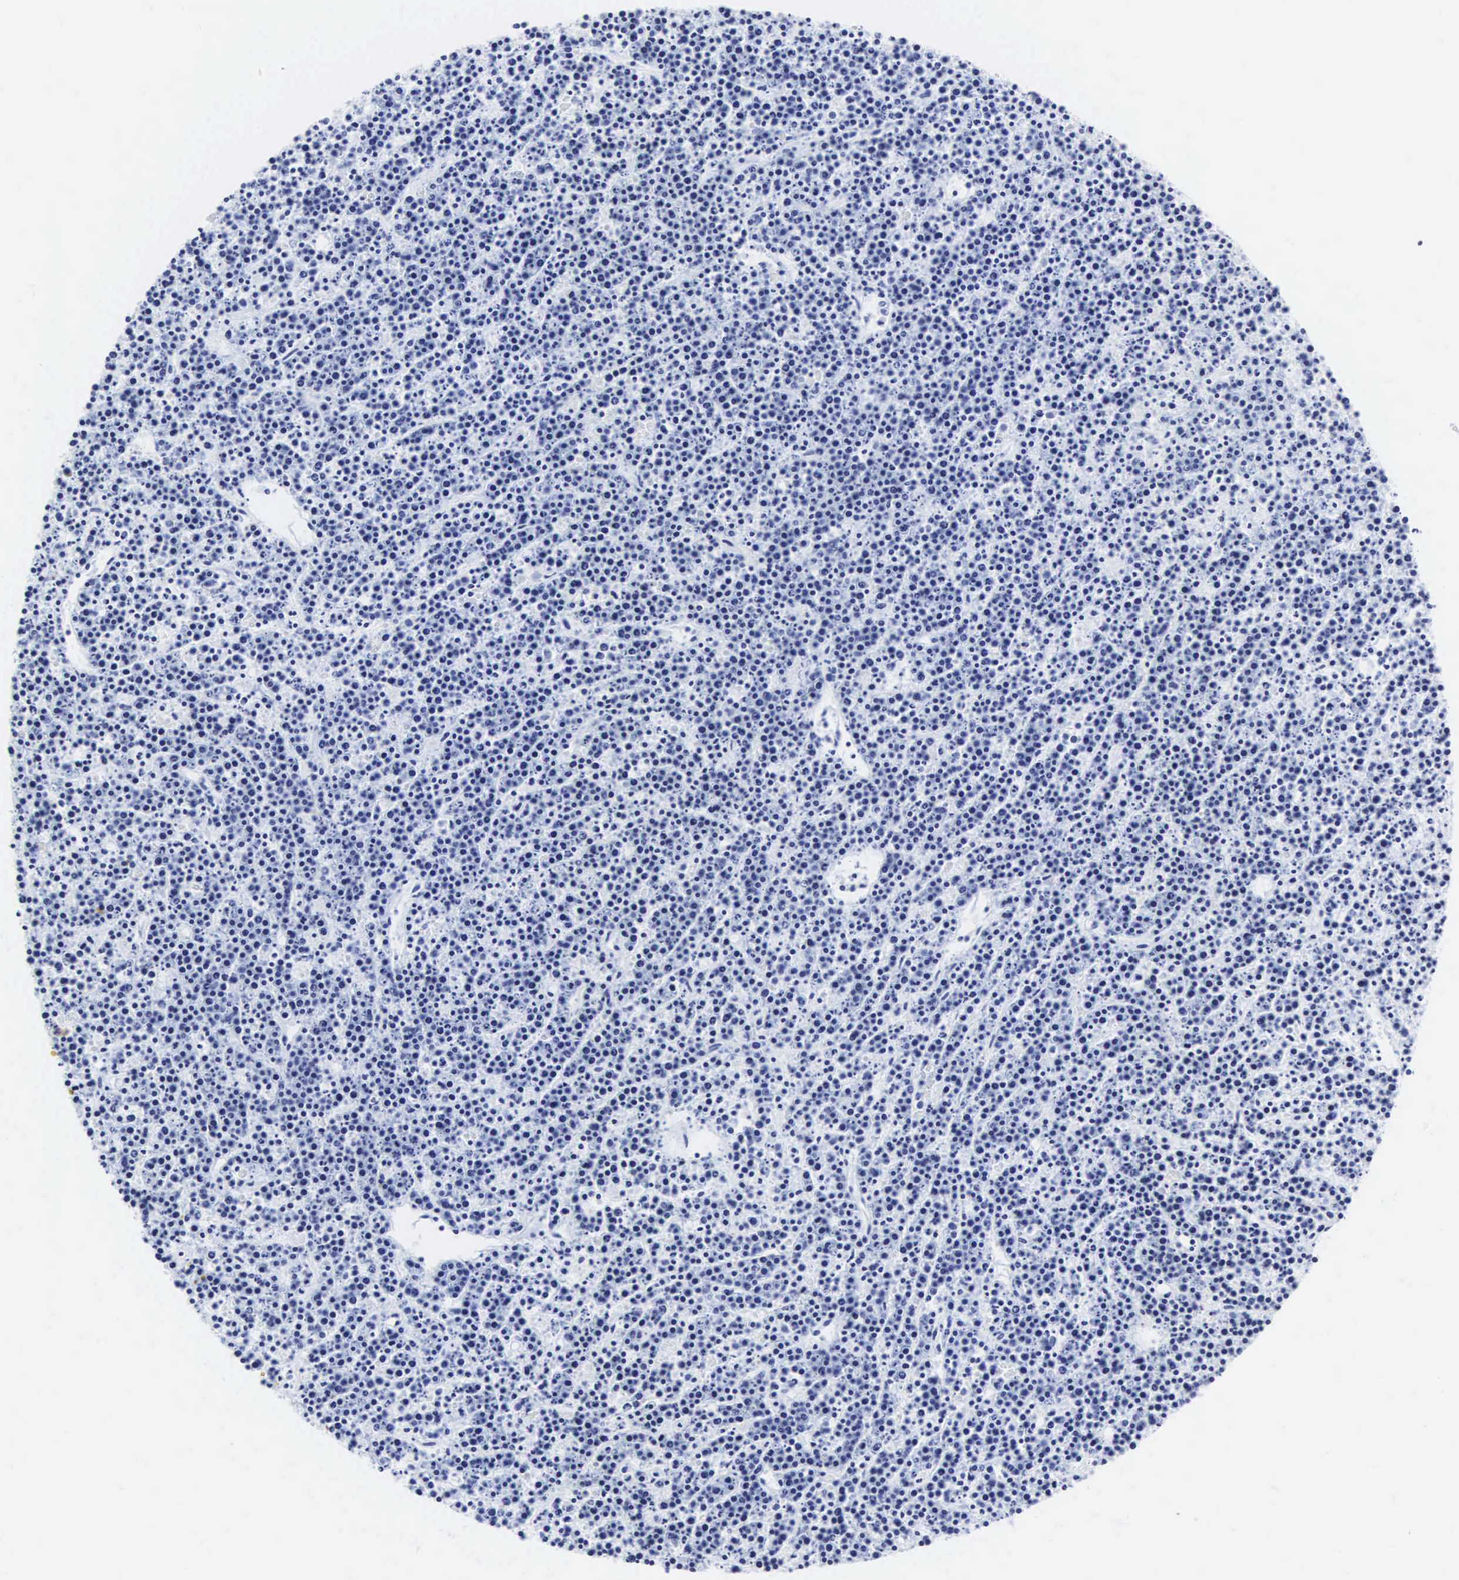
{"staining": {"intensity": "negative", "quantity": "none", "location": "none"}, "tissue": "lymphoma", "cell_type": "Tumor cells", "image_type": "cancer", "snomed": [{"axis": "morphology", "description": "Malignant lymphoma, non-Hodgkin's type, High grade"}, {"axis": "topography", "description": "Ovary"}], "caption": "This is a micrograph of immunohistochemistry staining of lymphoma, which shows no positivity in tumor cells. (Stains: DAB (3,3'-diaminobenzidine) immunohistochemistry with hematoxylin counter stain, Microscopy: brightfield microscopy at high magnification).", "gene": "CGB3", "patient": {"sex": "female", "age": 56}}